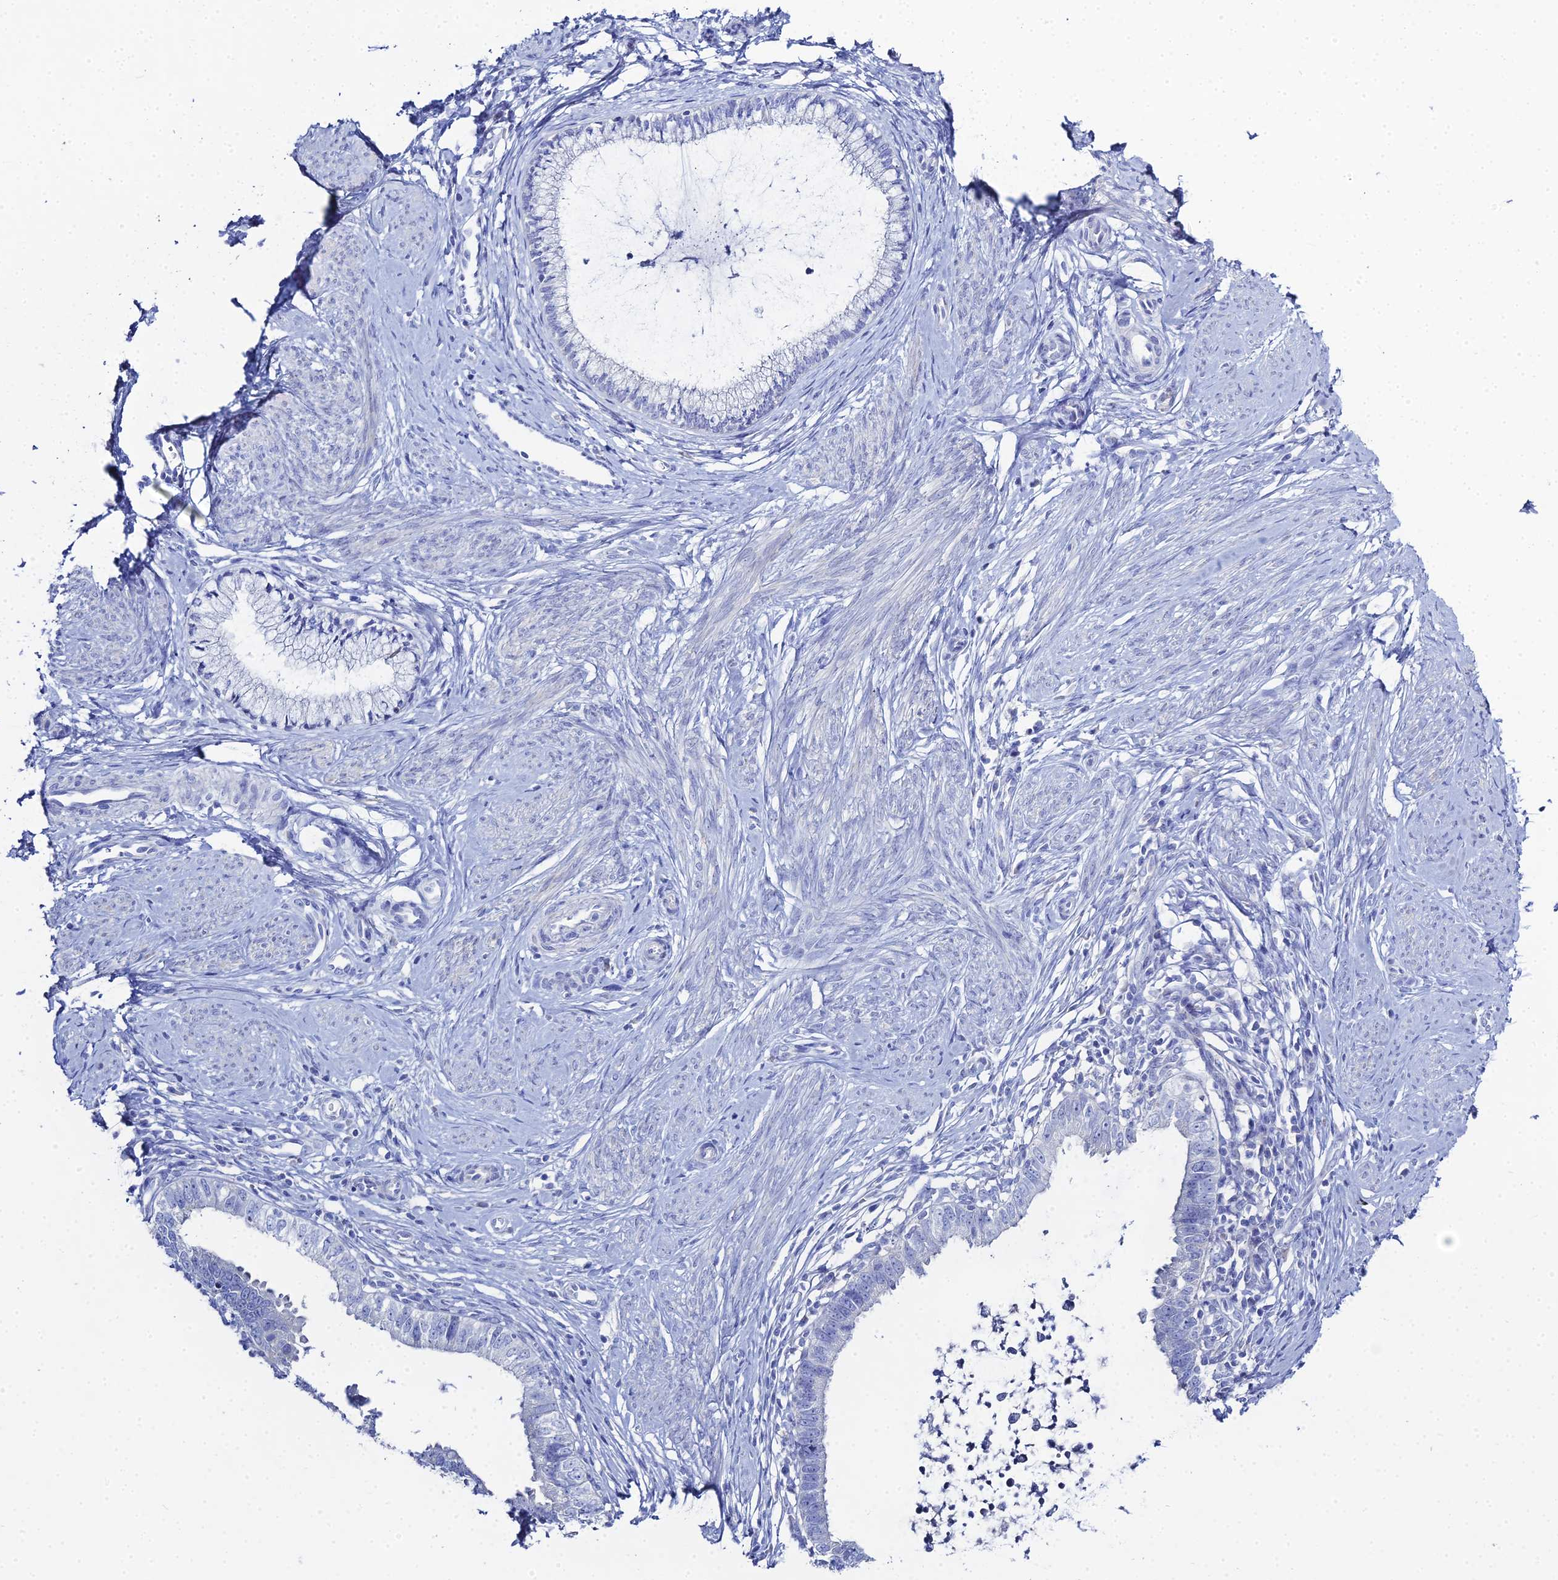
{"staining": {"intensity": "negative", "quantity": "none", "location": "none"}, "tissue": "cervical cancer", "cell_type": "Tumor cells", "image_type": "cancer", "snomed": [{"axis": "morphology", "description": "Adenocarcinoma, NOS"}, {"axis": "topography", "description": "Cervix"}], "caption": "The immunohistochemistry micrograph has no significant expression in tumor cells of cervical adenocarcinoma tissue. (Brightfield microscopy of DAB (3,3'-diaminobenzidine) IHC at high magnification).", "gene": "DHX34", "patient": {"sex": "female", "age": 36}}